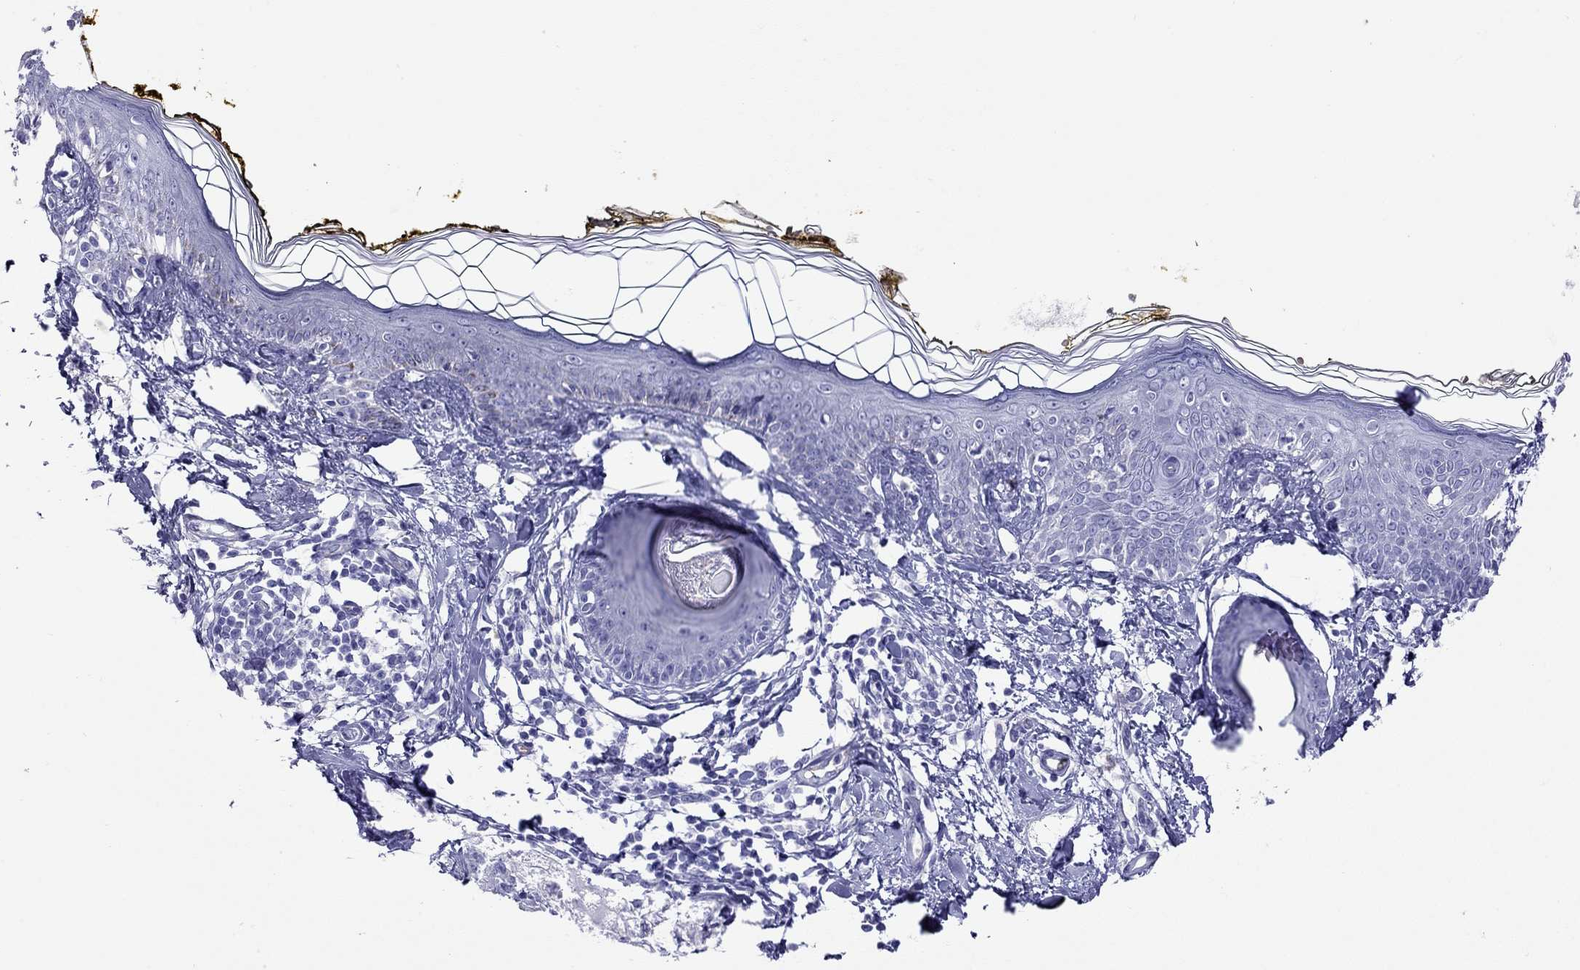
{"staining": {"intensity": "negative", "quantity": "none", "location": "none"}, "tissue": "skin", "cell_type": "Fibroblasts", "image_type": "normal", "snomed": [{"axis": "morphology", "description": "Normal tissue, NOS"}, {"axis": "topography", "description": "Skin"}], "caption": "This is a image of immunohistochemistry (IHC) staining of normal skin, which shows no positivity in fibroblasts. (DAB (3,3'-diaminobenzidine) immunohistochemistry (IHC) visualized using brightfield microscopy, high magnification).", "gene": "PTPRN", "patient": {"sex": "male", "age": 76}}